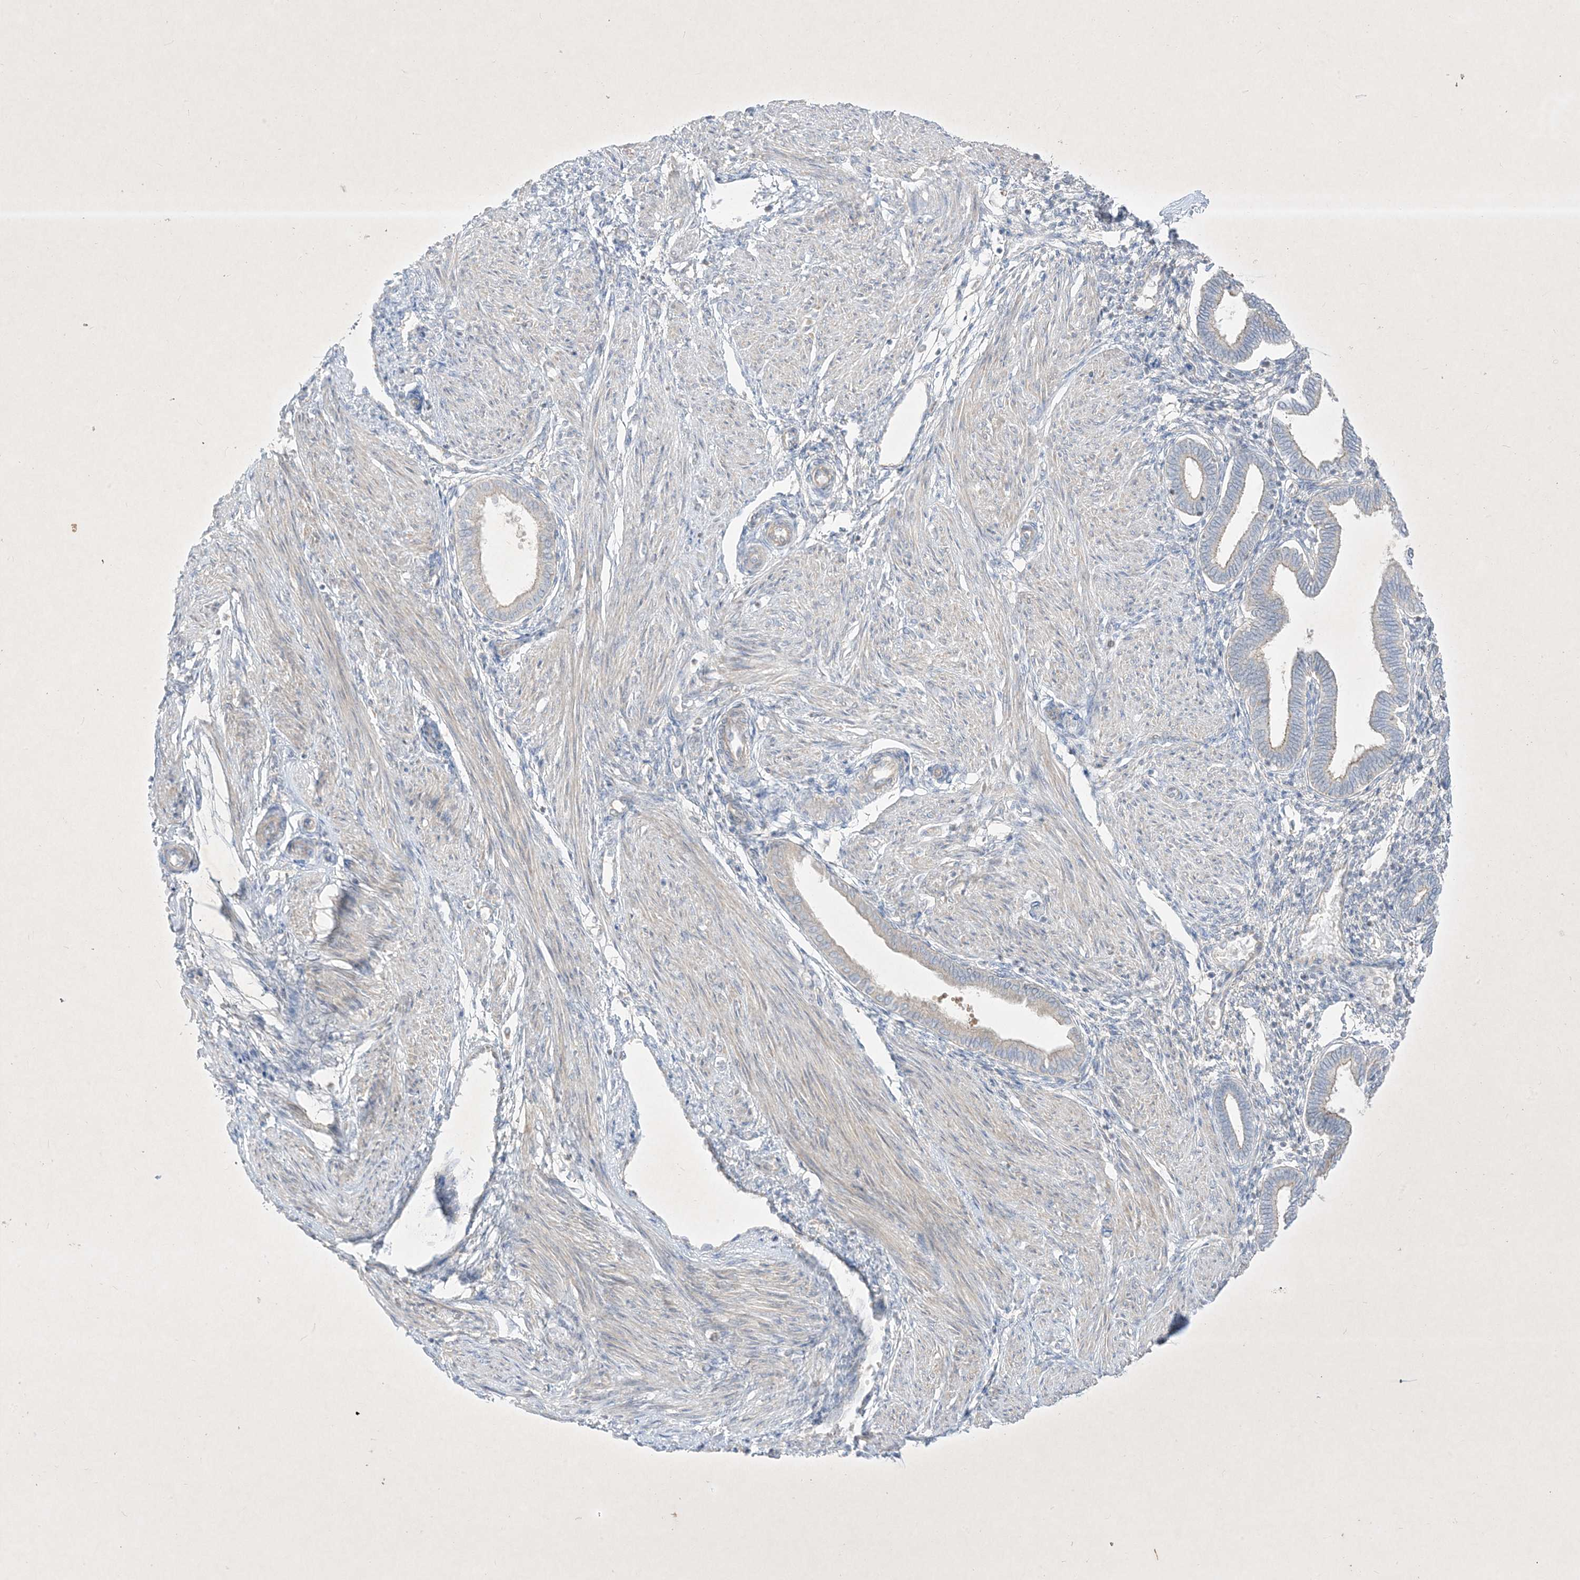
{"staining": {"intensity": "negative", "quantity": "none", "location": "none"}, "tissue": "endometrium", "cell_type": "Cells in endometrial stroma", "image_type": "normal", "snomed": [{"axis": "morphology", "description": "Normal tissue, NOS"}, {"axis": "topography", "description": "Endometrium"}], "caption": "DAB immunohistochemical staining of unremarkable endometrium reveals no significant expression in cells in endometrial stroma. (DAB IHC, high magnification).", "gene": "PLEKHA3", "patient": {"sex": "female", "age": 53}}